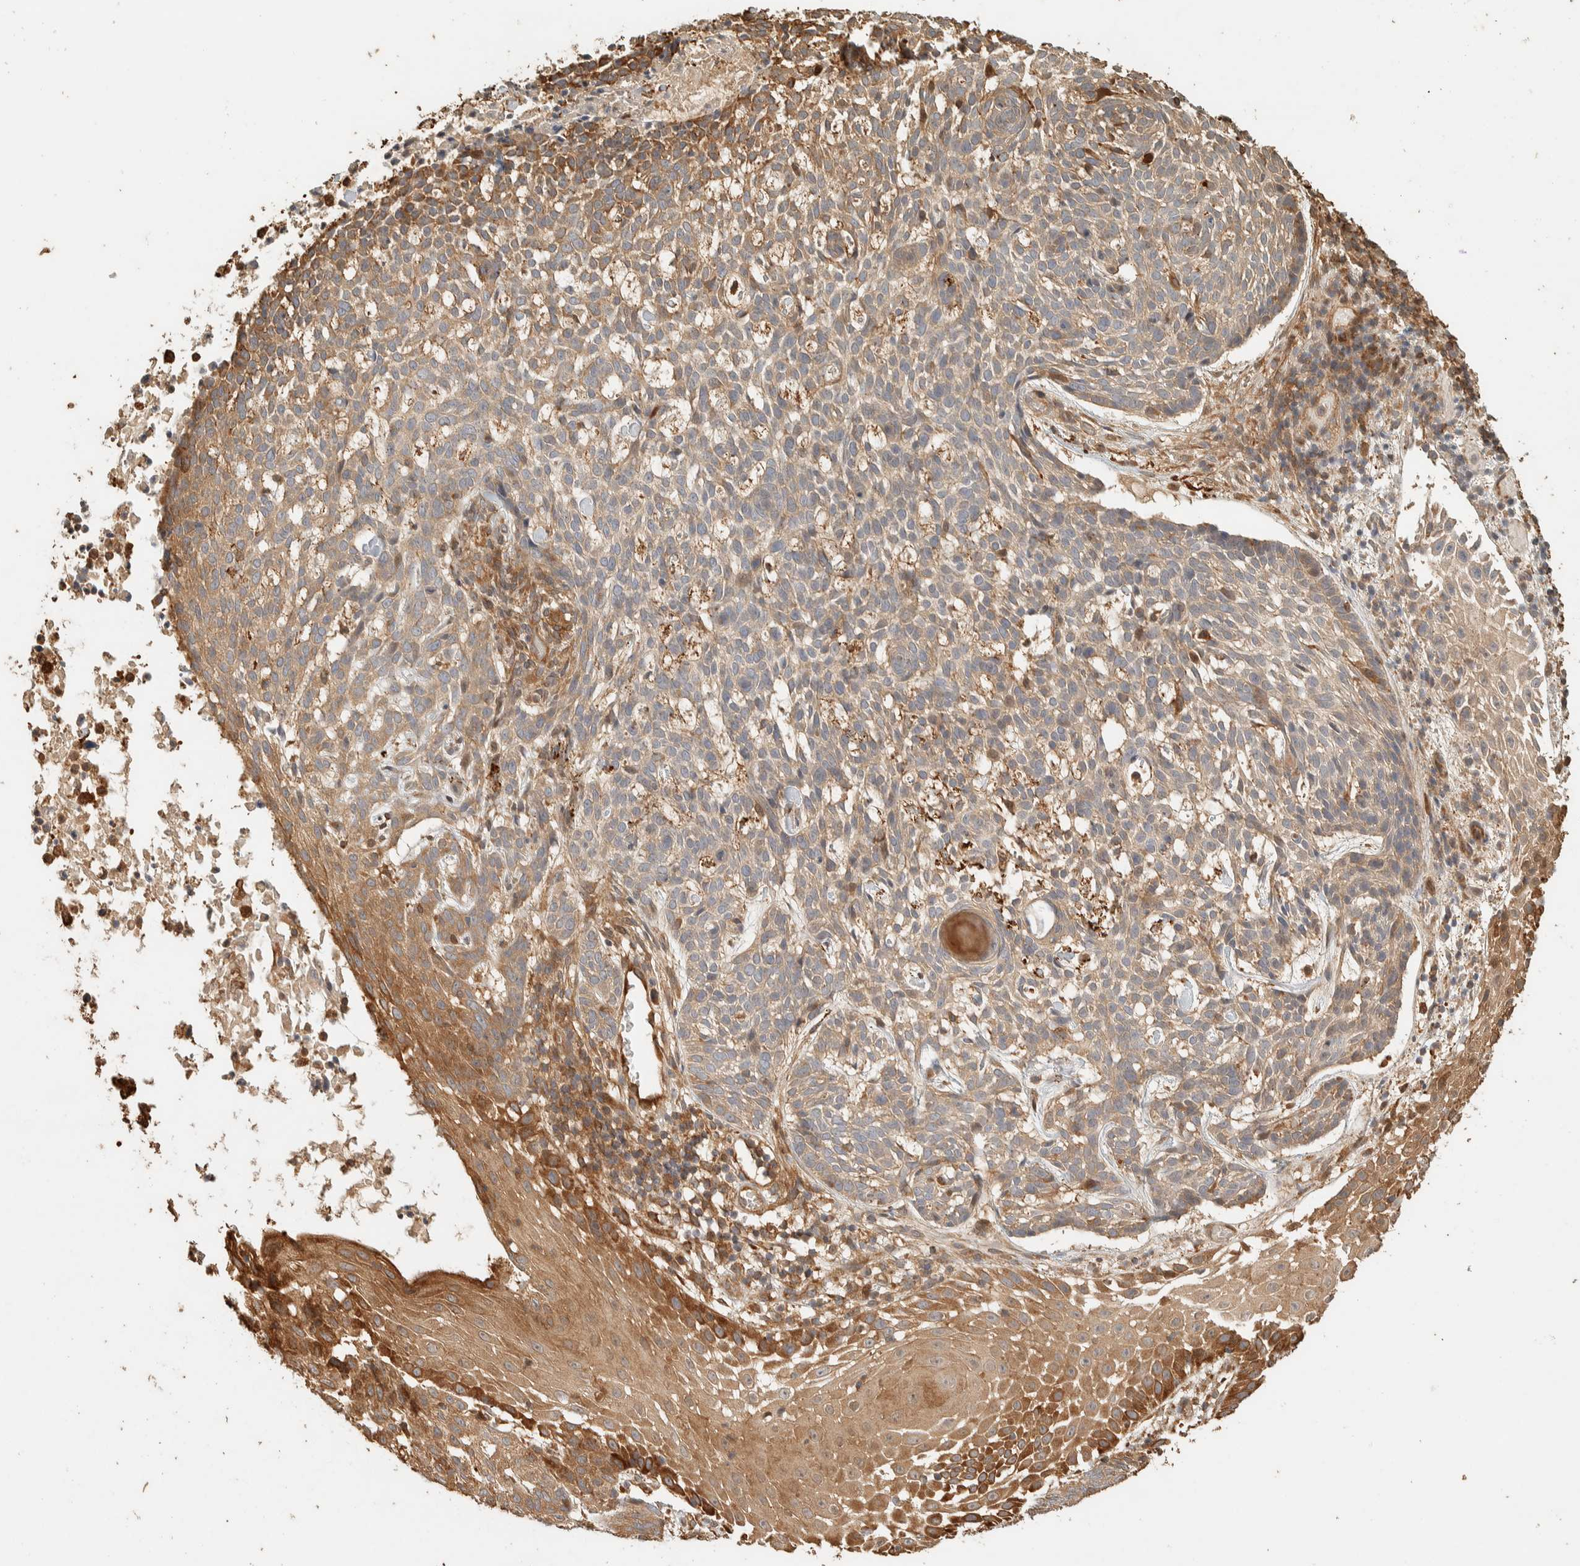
{"staining": {"intensity": "weak", "quantity": ">75%", "location": "cytoplasmic/membranous"}, "tissue": "skin cancer", "cell_type": "Tumor cells", "image_type": "cancer", "snomed": [{"axis": "morphology", "description": "Basal cell carcinoma"}, {"axis": "topography", "description": "Skin"}], "caption": "Human basal cell carcinoma (skin) stained with a protein marker displays weak staining in tumor cells.", "gene": "EXOC7", "patient": {"sex": "female", "age": 64}}